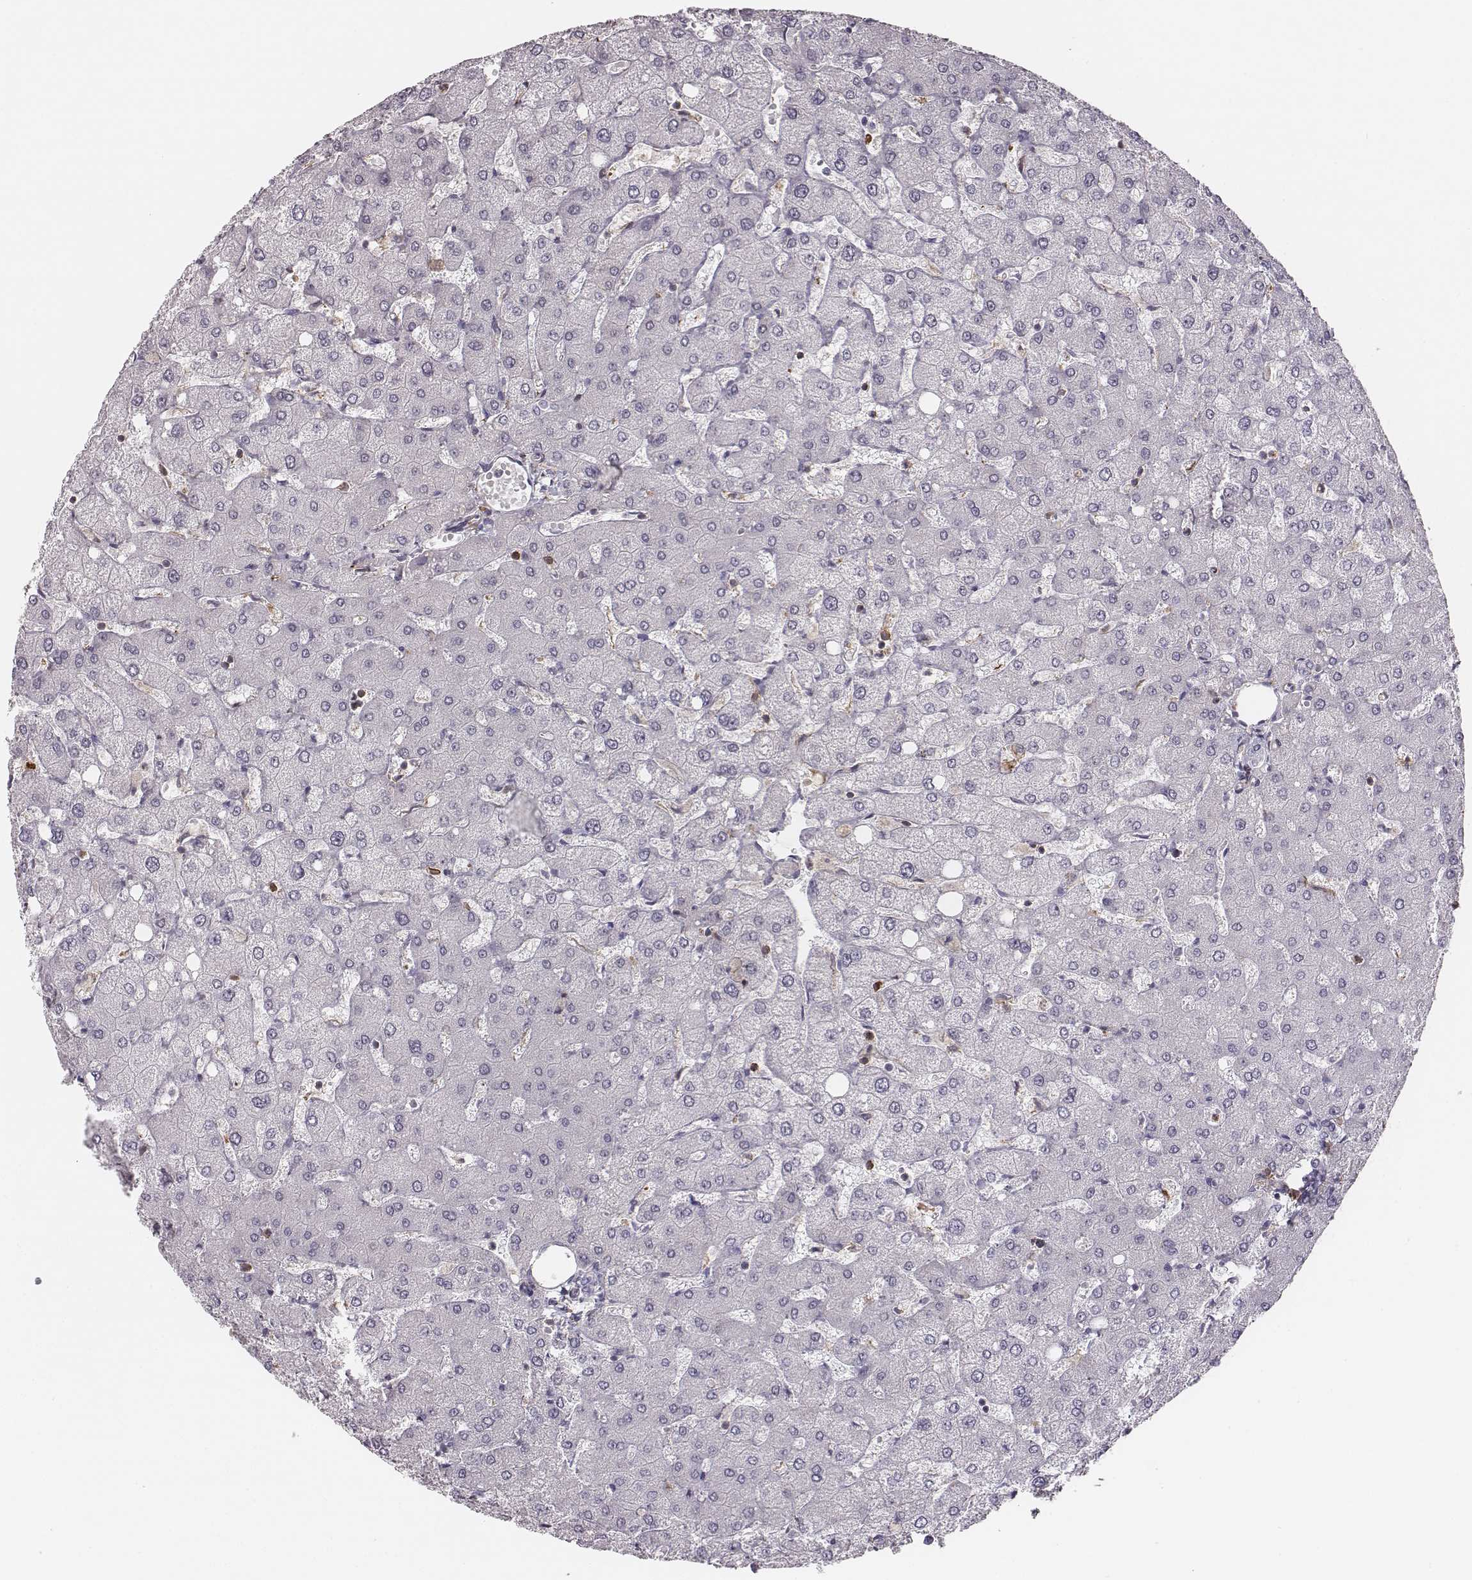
{"staining": {"intensity": "negative", "quantity": "none", "location": "none"}, "tissue": "liver", "cell_type": "Cholangiocytes", "image_type": "normal", "snomed": [{"axis": "morphology", "description": "Normal tissue, NOS"}, {"axis": "topography", "description": "Liver"}], "caption": "Cholangiocytes are negative for brown protein staining in benign liver.", "gene": "ZYX", "patient": {"sex": "female", "age": 54}}